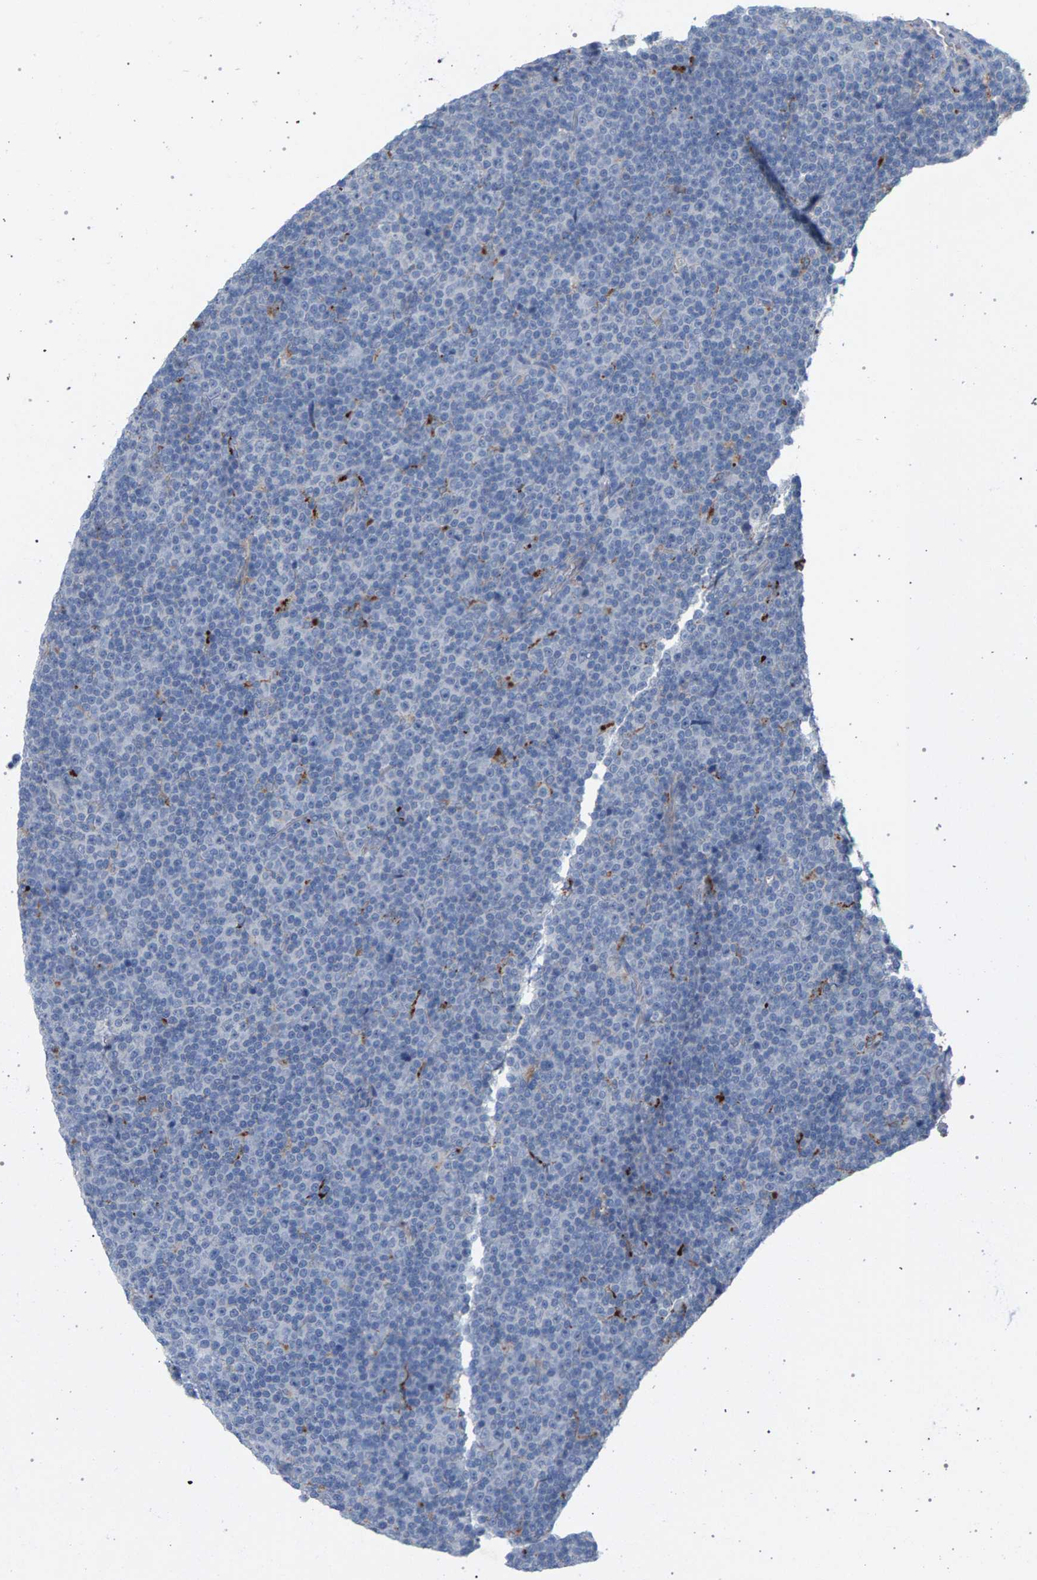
{"staining": {"intensity": "negative", "quantity": "none", "location": "none"}, "tissue": "lymphoma", "cell_type": "Tumor cells", "image_type": "cancer", "snomed": [{"axis": "morphology", "description": "Malignant lymphoma, non-Hodgkin's type, Low grade"}, {"axis": "topography", "description": "Lymph node"}], "caption": "This image is of lymphoma stained with IHC to label a protein in brown with the nuclei are counter-stained blue. There is no expression in tumor cells.", "gene": "MAMDC2", "patient": {"sex": "female", "age": 67}}